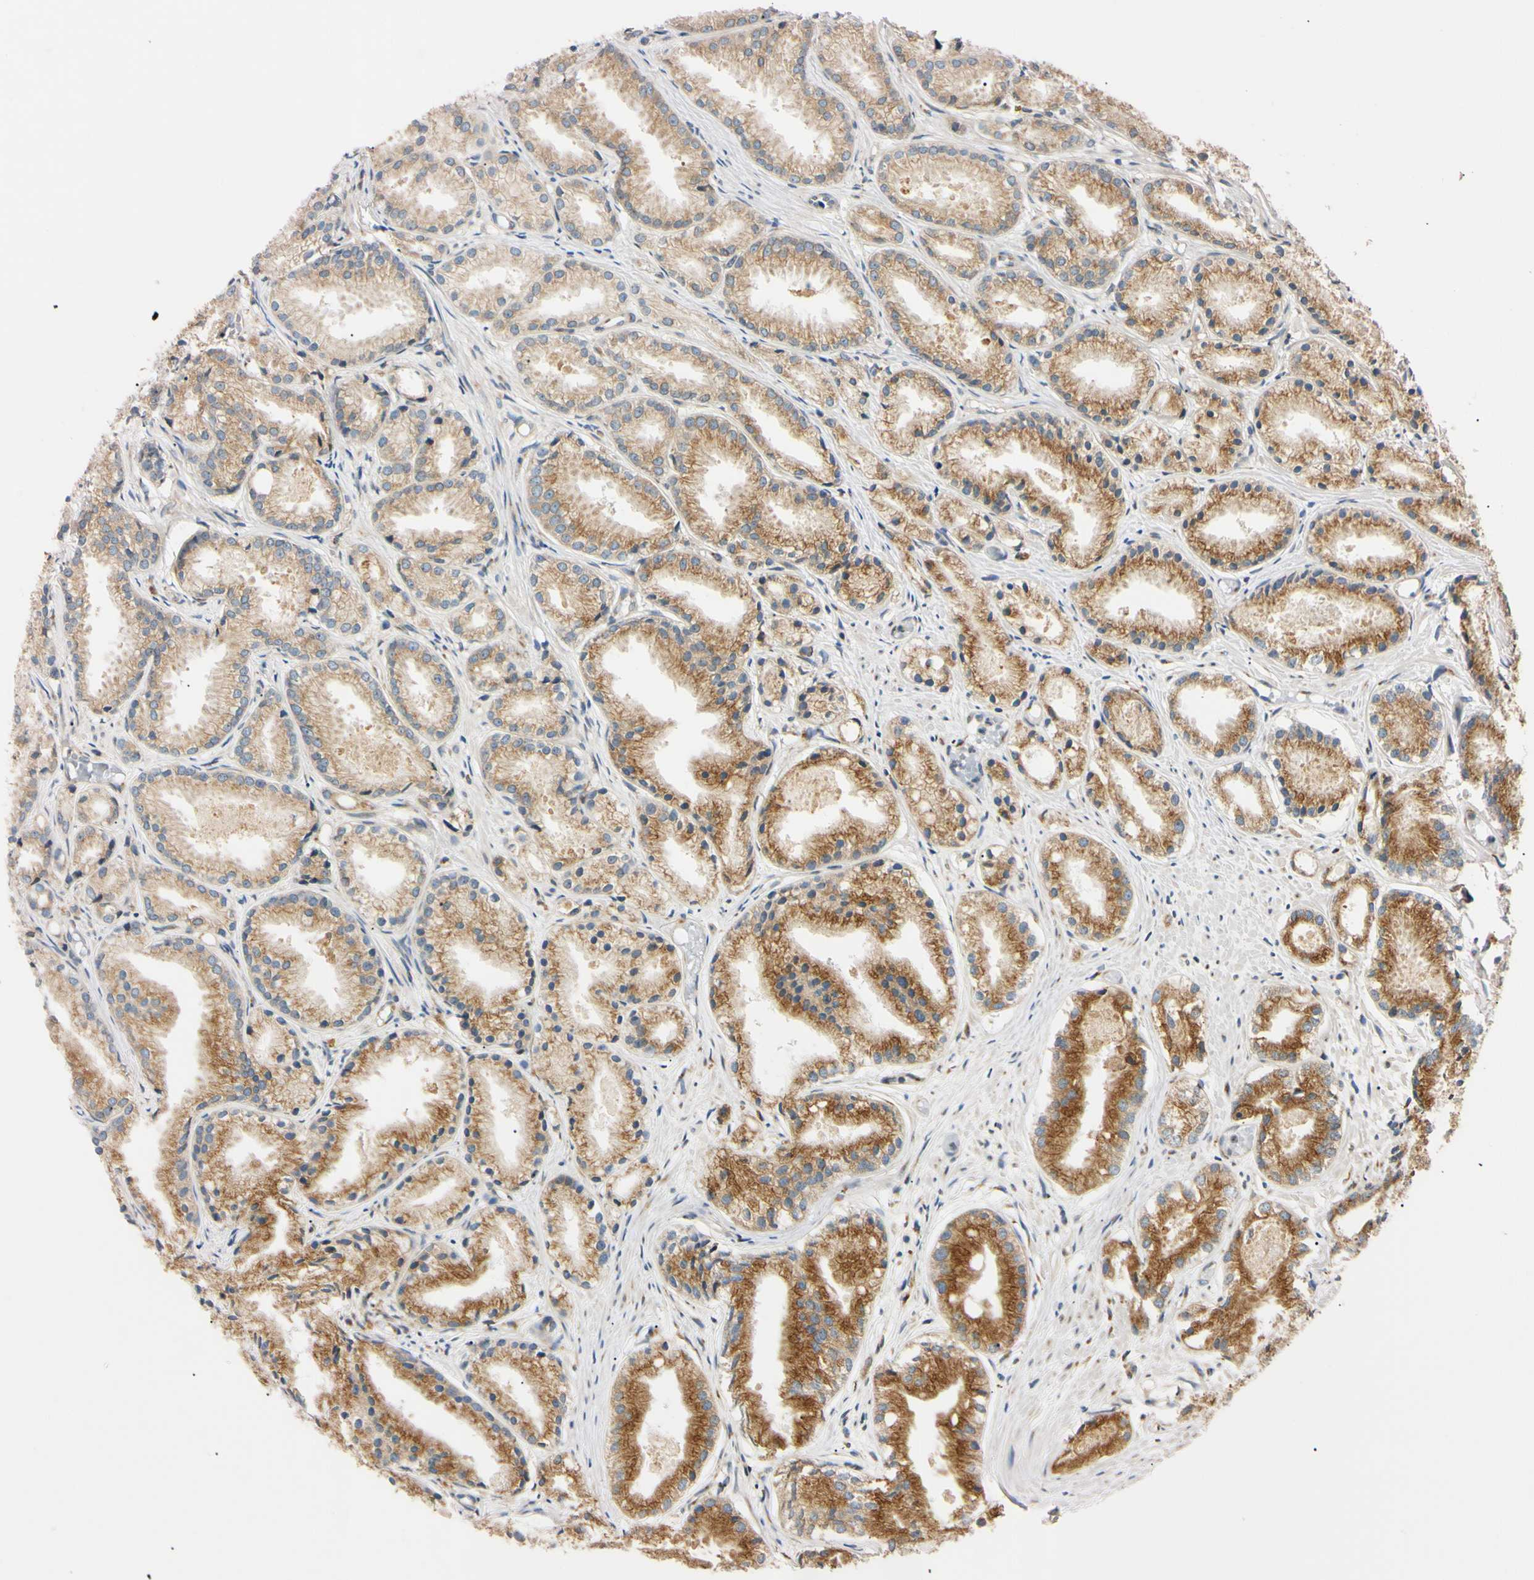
{"staining": {"intensity": "moderate", "quantity": ">75%", "location": "cytoplasmic/membranous"}, "tissue": "prostate cancer", "cell_type": "Tumor cells", "image_type": "cancer", "snomed": [{"axis": "morphology", "description": "Adenocarcinoma, Low grade"}, {"axis": "topography", "description": "Prostate"}], "caption": "Protein staining by IHC reveals moderate cytoplasmic/membranous staining in approximately >75% of tumor cells in prostate cancer (adenocarcinoma (low-grade)).", "gene": "IER3IP1", "patient": {"sex": "male", "age": 72}}